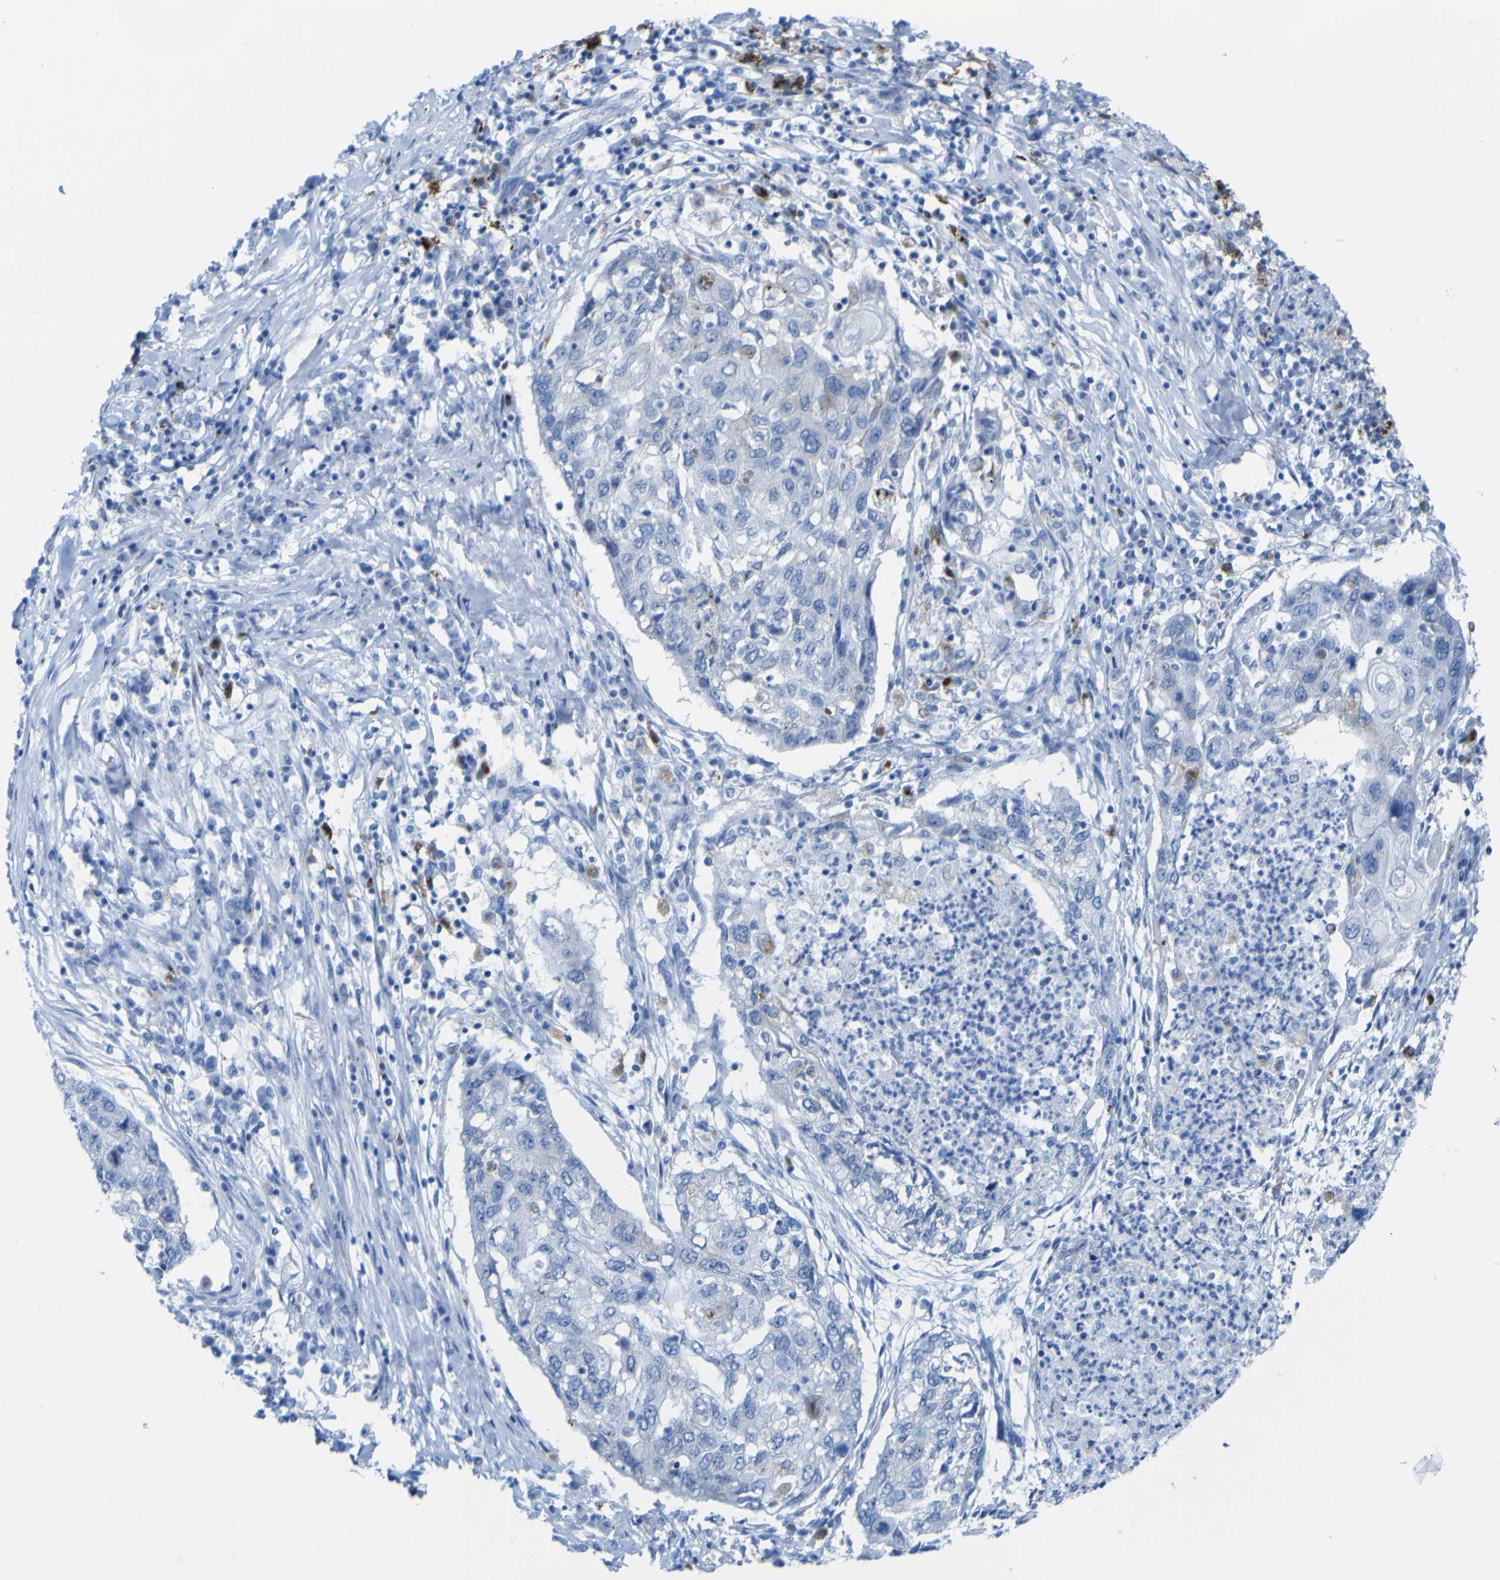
{"staining": {"intensity": "negative", "quantity": "none", "location": "none"}, "tissue": "lung cancer", "cell_type": "Tumor cells", "image_type": "cancer", "snomed": [{"axis": "morphology", "description": "Squamous cell carcinoma, NOS"}, {"axis": "topography", "description": "Lung"}], "caption": "A photomicrograph of human lung squamous cell carcinoma is negative for staining in tumor cells.", "gene": "PLD3", "patient": {"sex": "female", "age": 63}}